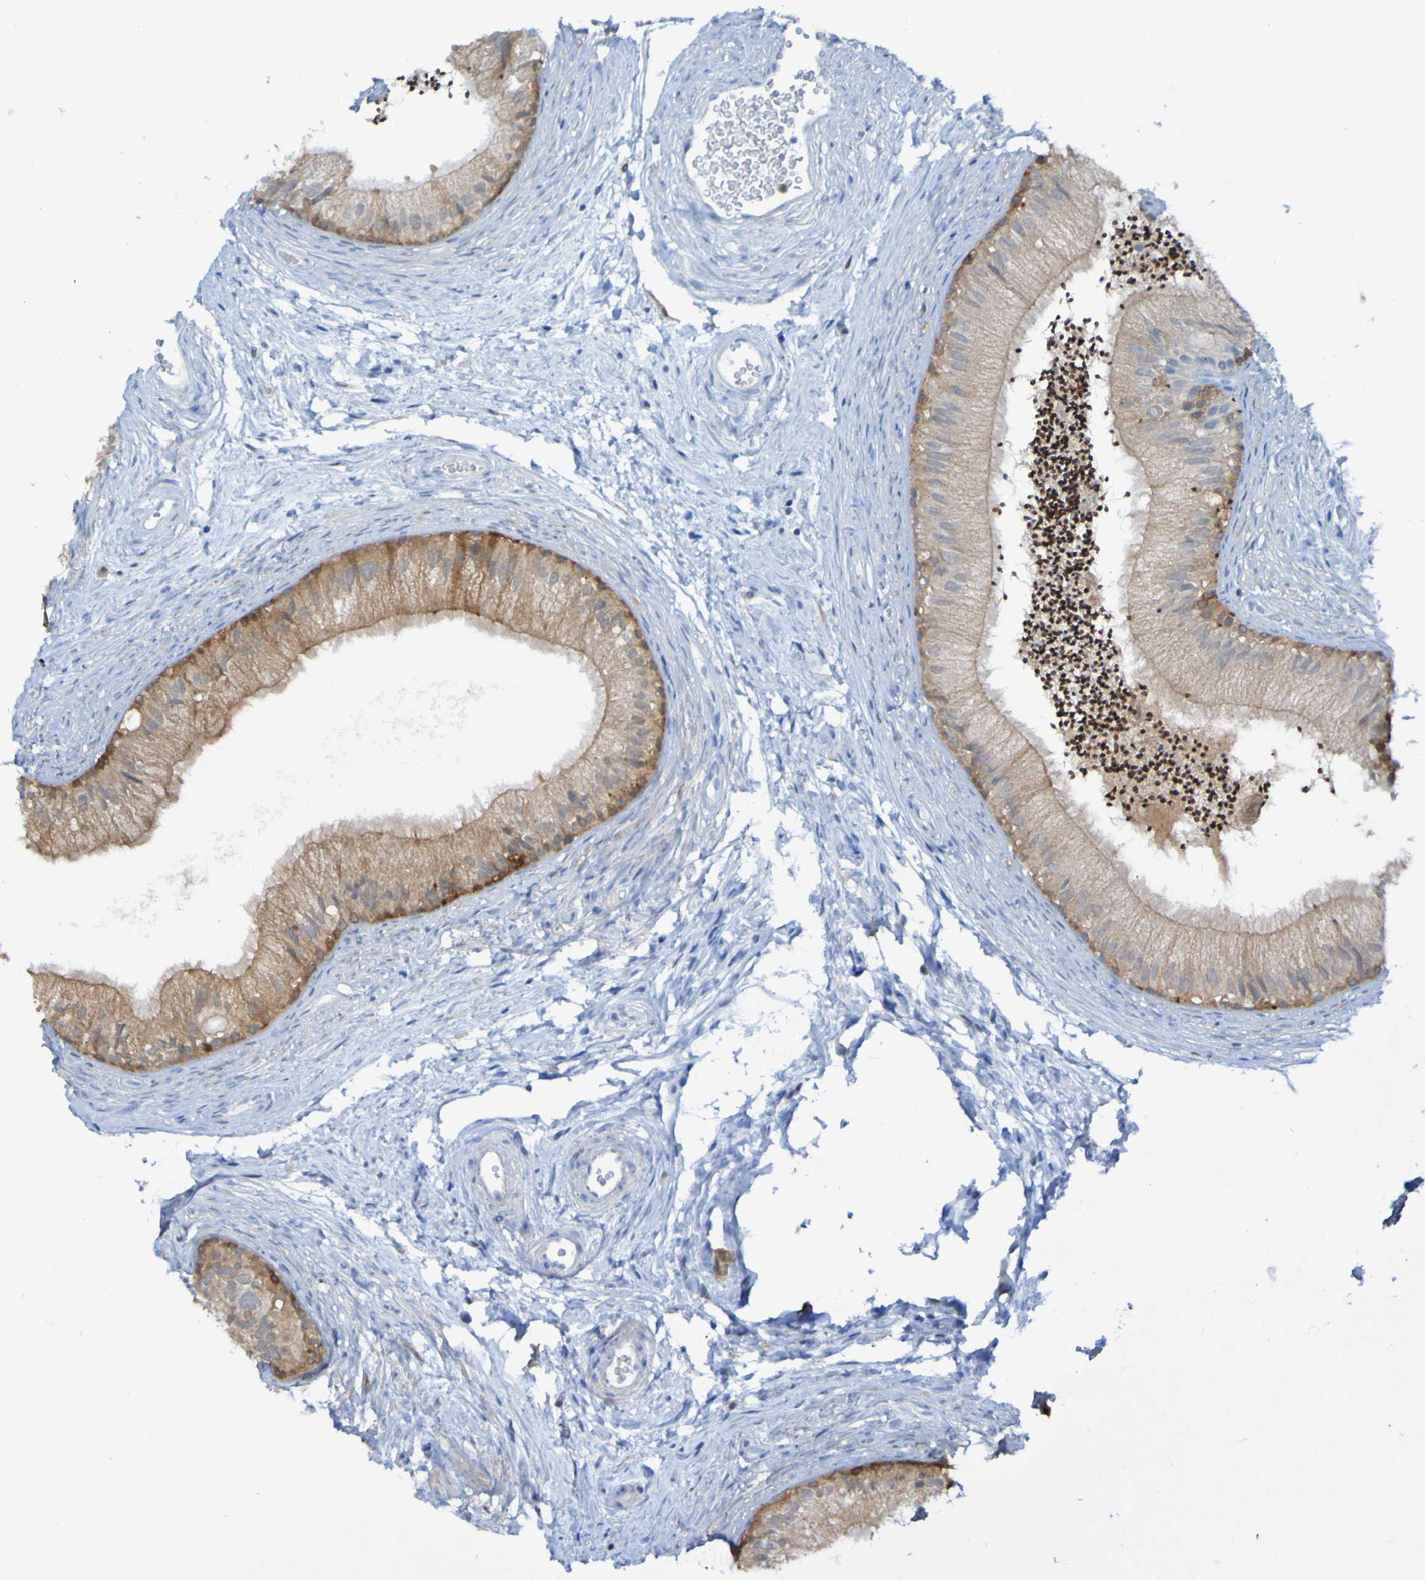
{"staining": {"intensity": "moderate", "quantity": ">75%", "location": "cytoplasmic/membranous"}, "tissue": "epididymis", "cell_type": "Glandular cells", "image_type": "normal", "snomed": [{"axis": "morphology", "description": "Normal tissue, NOS"}, {"axis": "topography", "description": "Epididymis"}], "caption": "Brown immunohistochemical staining in unremarkable human epididymis demonstrates moderate cytoplasmic/membranous staining in about >75% of glandular cells.", "gene": "MPPE1", "patient": {"sex": "male", "age": 56}}